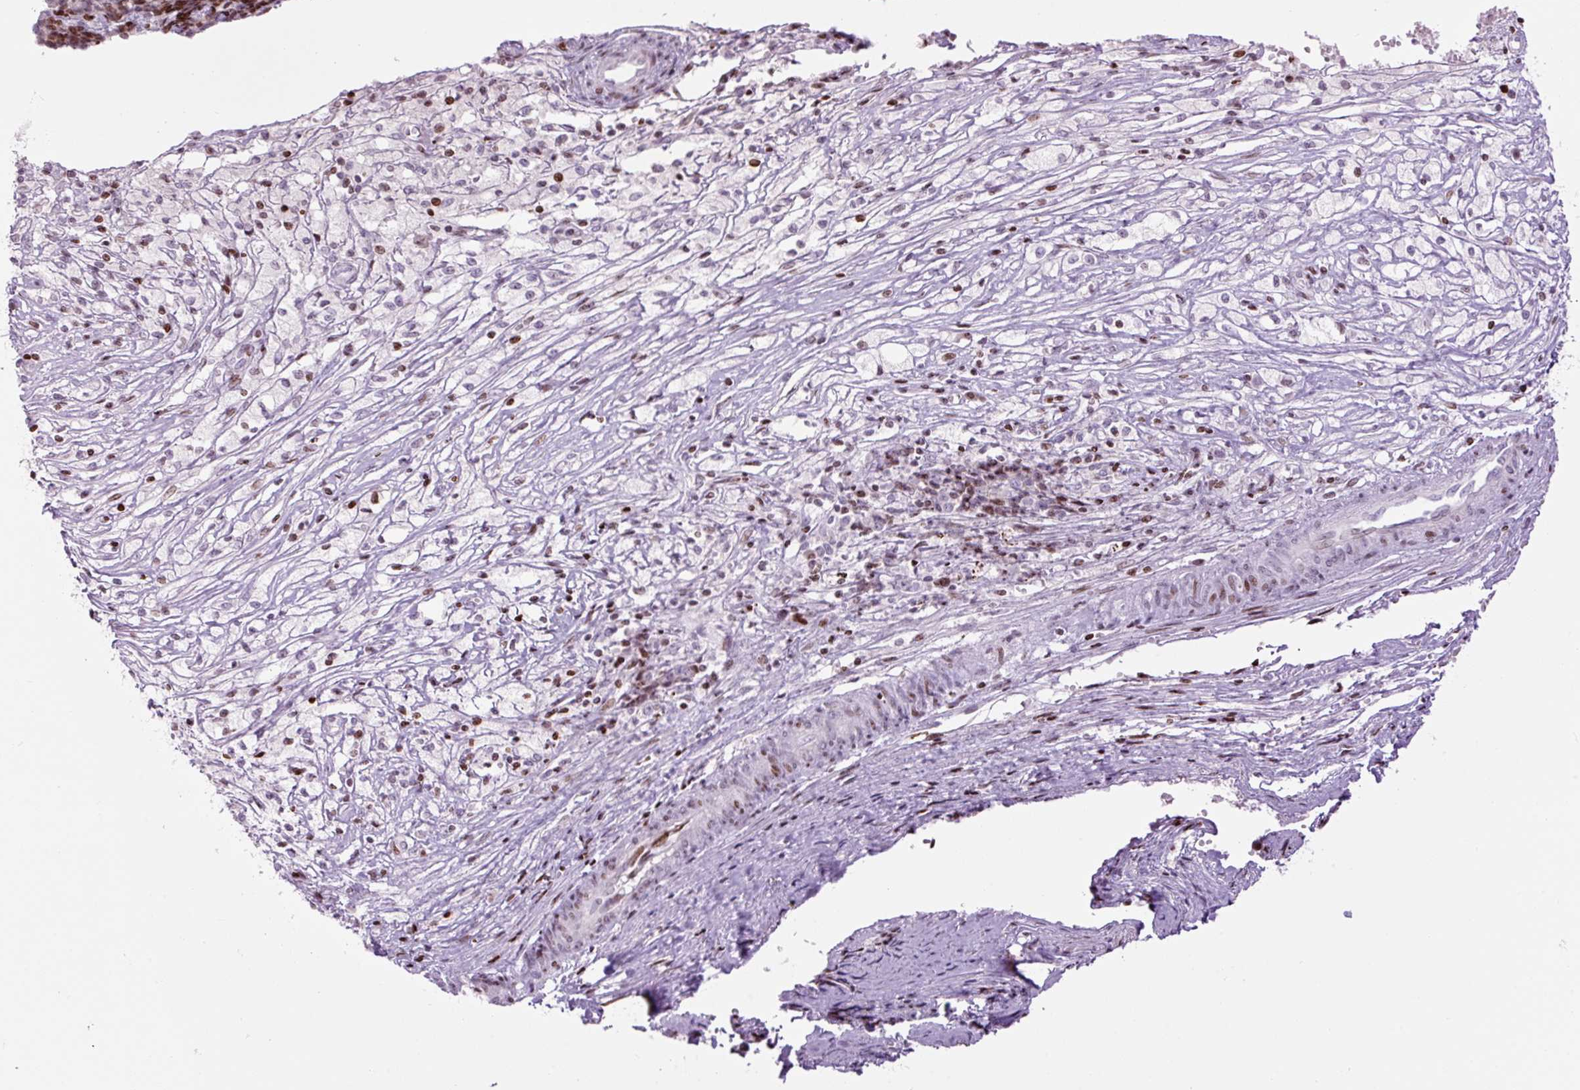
{"staining": {"intensity": "moderate", "quantity": "<25%", "location": "nuclear"}, "tissue": "ovarian cancer", "cell_type": "Tumor cells", "image_type": "cancer", "snomed": [{"axis": "morphology", "description": "Carcinoma, endometroid"}, {"axis": "topography", "description": "Ovary"}], "caption": "Endometroid carcinoma (ovarian) stained with DAB IHC shows low levels of moderate nuclear positivity in about <25% of tumor cells. Ihc stains the protein of interest in brown and the nuclei are stained blue.", "gene": "TMEM177", "patient": {"sex": "female", "age": 42}}